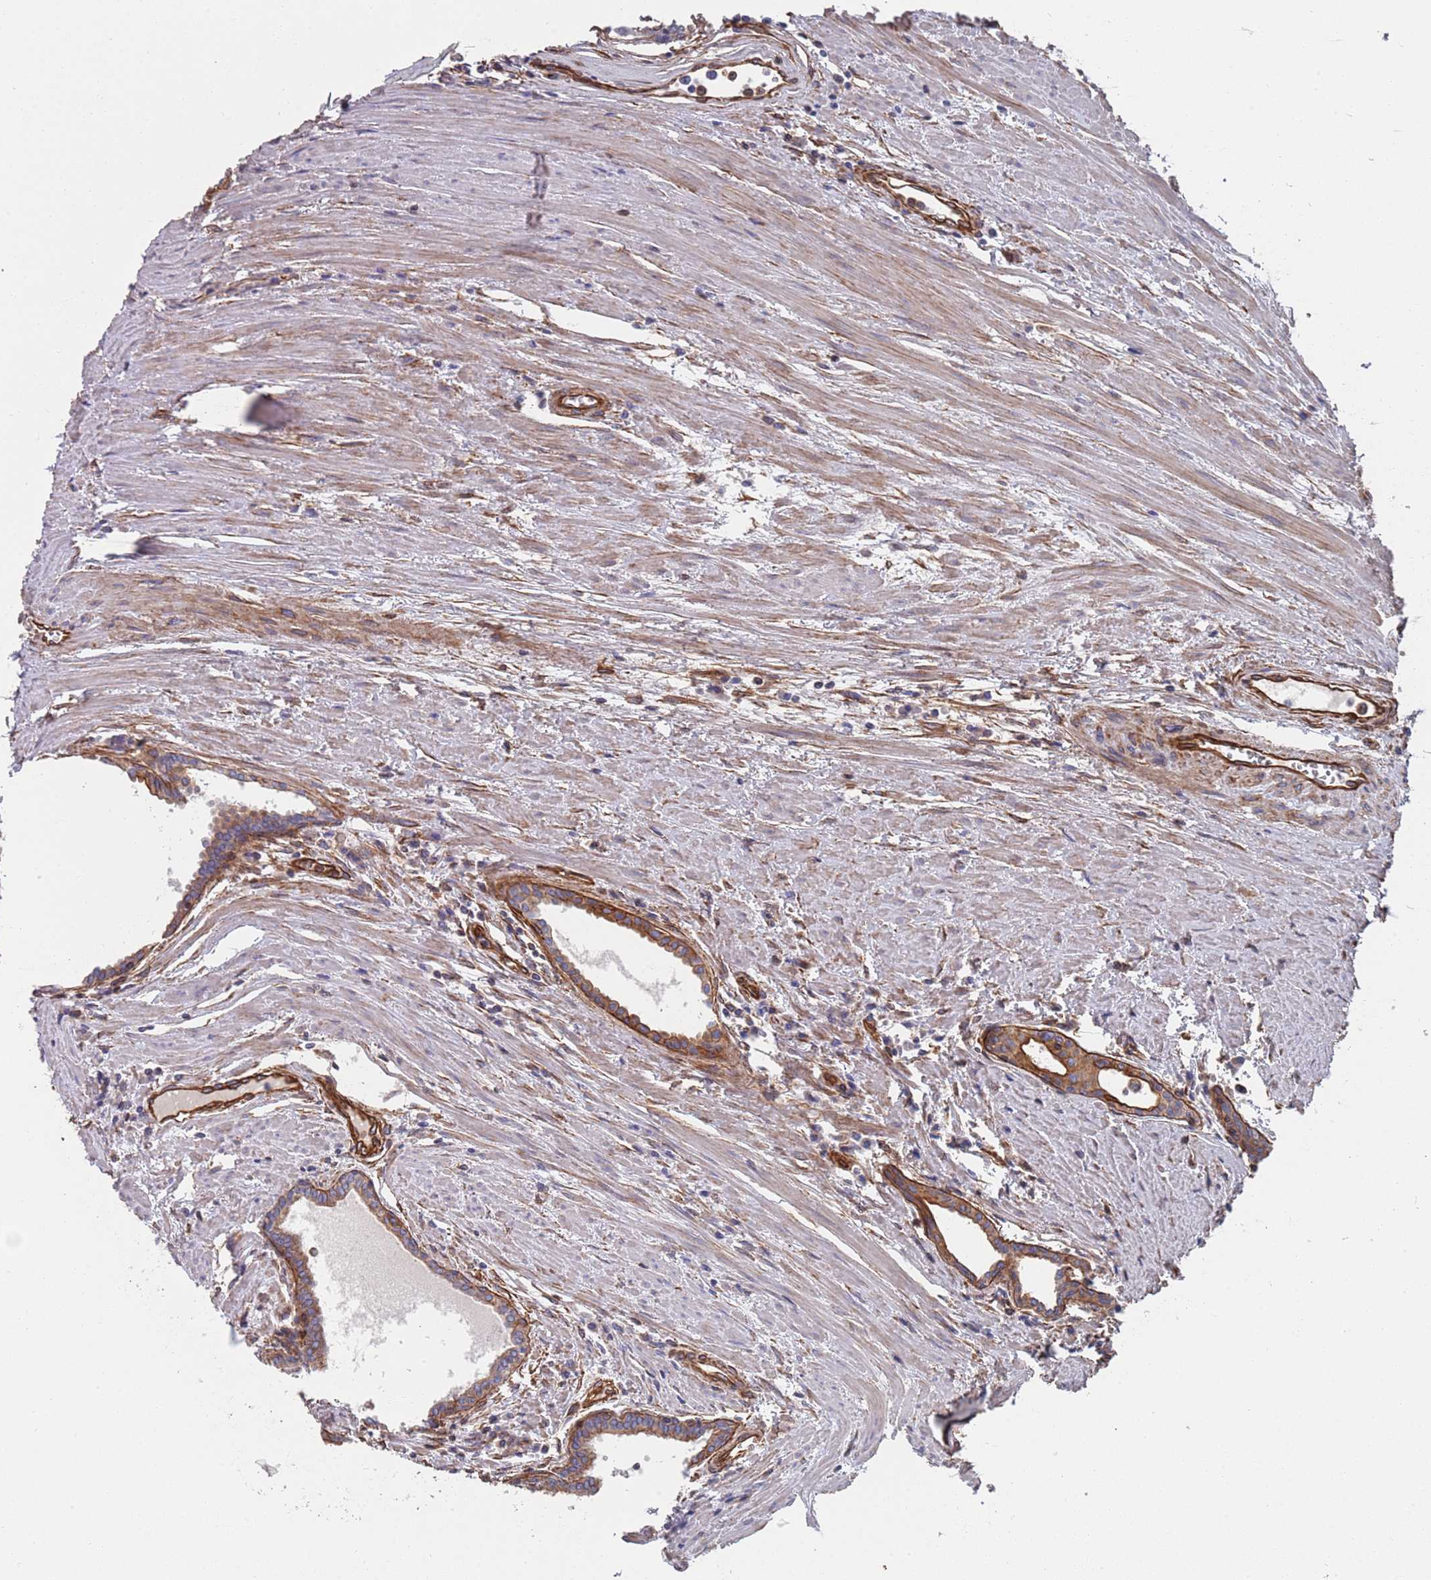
{"staining": {"intensity": "moderate", "quantity": "<25%", "location": "cytoplasmic/membranous"}, "tissue": "prostate cancer", "cell_type": "Tumor cells", "image_type": "cancer", "snomed": [{"axis": "morphology", "description": "Adenocarcinoma, High grade"}, {"axis": "topography", "description": "Prostate"}], "caption": "Immunohistochemical staining of prostate adenocarcinoma (high-grade) shows moderate cytoplasmic/membranous protein positivity in about <25% of tumor cells.", "gene": "JAKMIP2", "patient": {"sex": "male", "age": 68}}